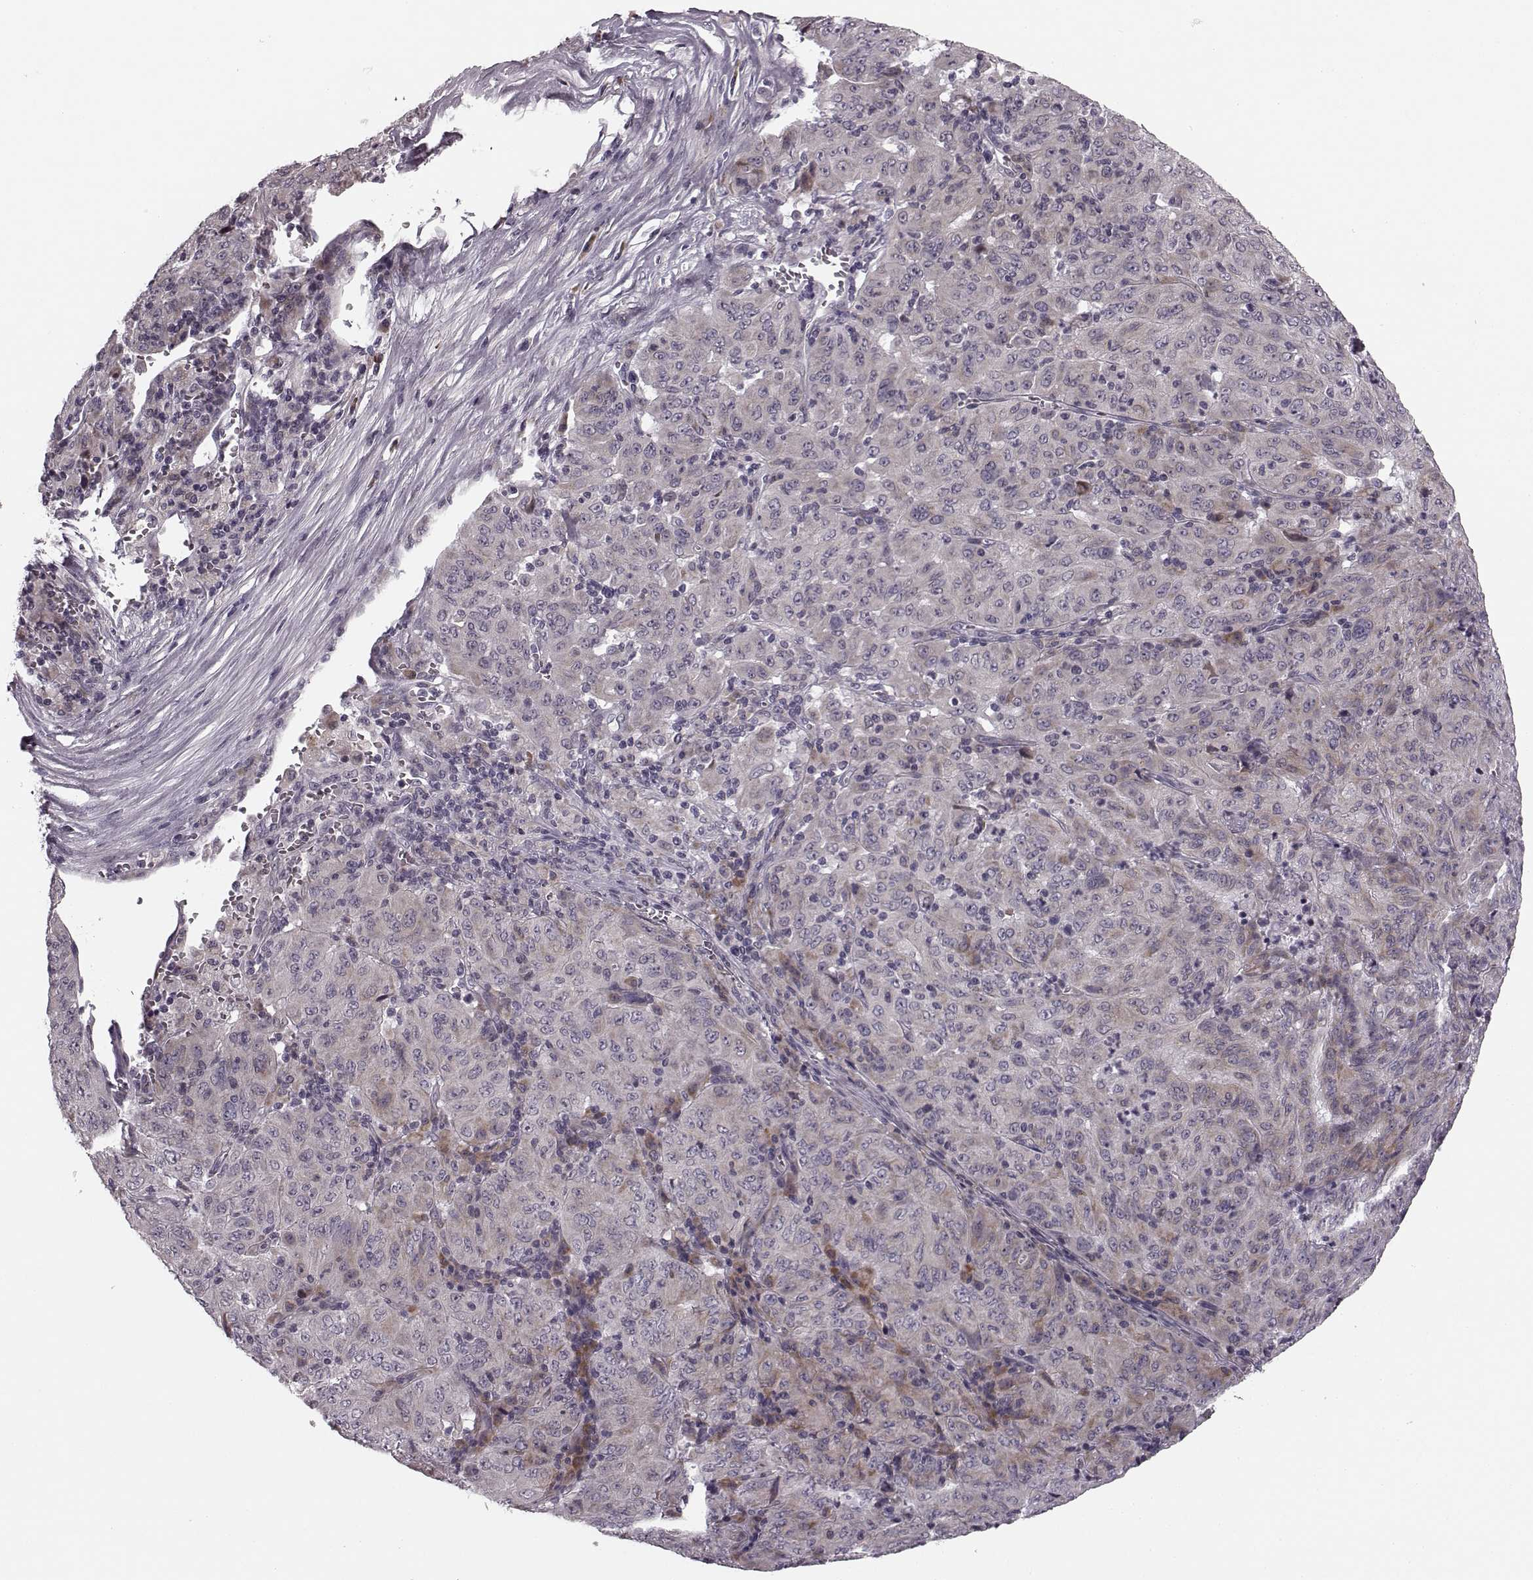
{"staining": {"intensity": "weak", "quantity": "<25%", "location": "cytoplasmic/membranous"}, "tissue": "pancreatic cancer", "cell_type": "Tumor cells", "image_type": "cancer", "snomed": [{"axis": "morphology", "description": "Adenocarcinoma, NOS"}, {"axis": "topography", "description": "Pancreas"}], "caption": "This is an IHC histopathology image of human pancreatic cancer. There is no positivity in tumor cells.", "gene": "FAM234B", "patient": {"sex": "male", "age": 63}}